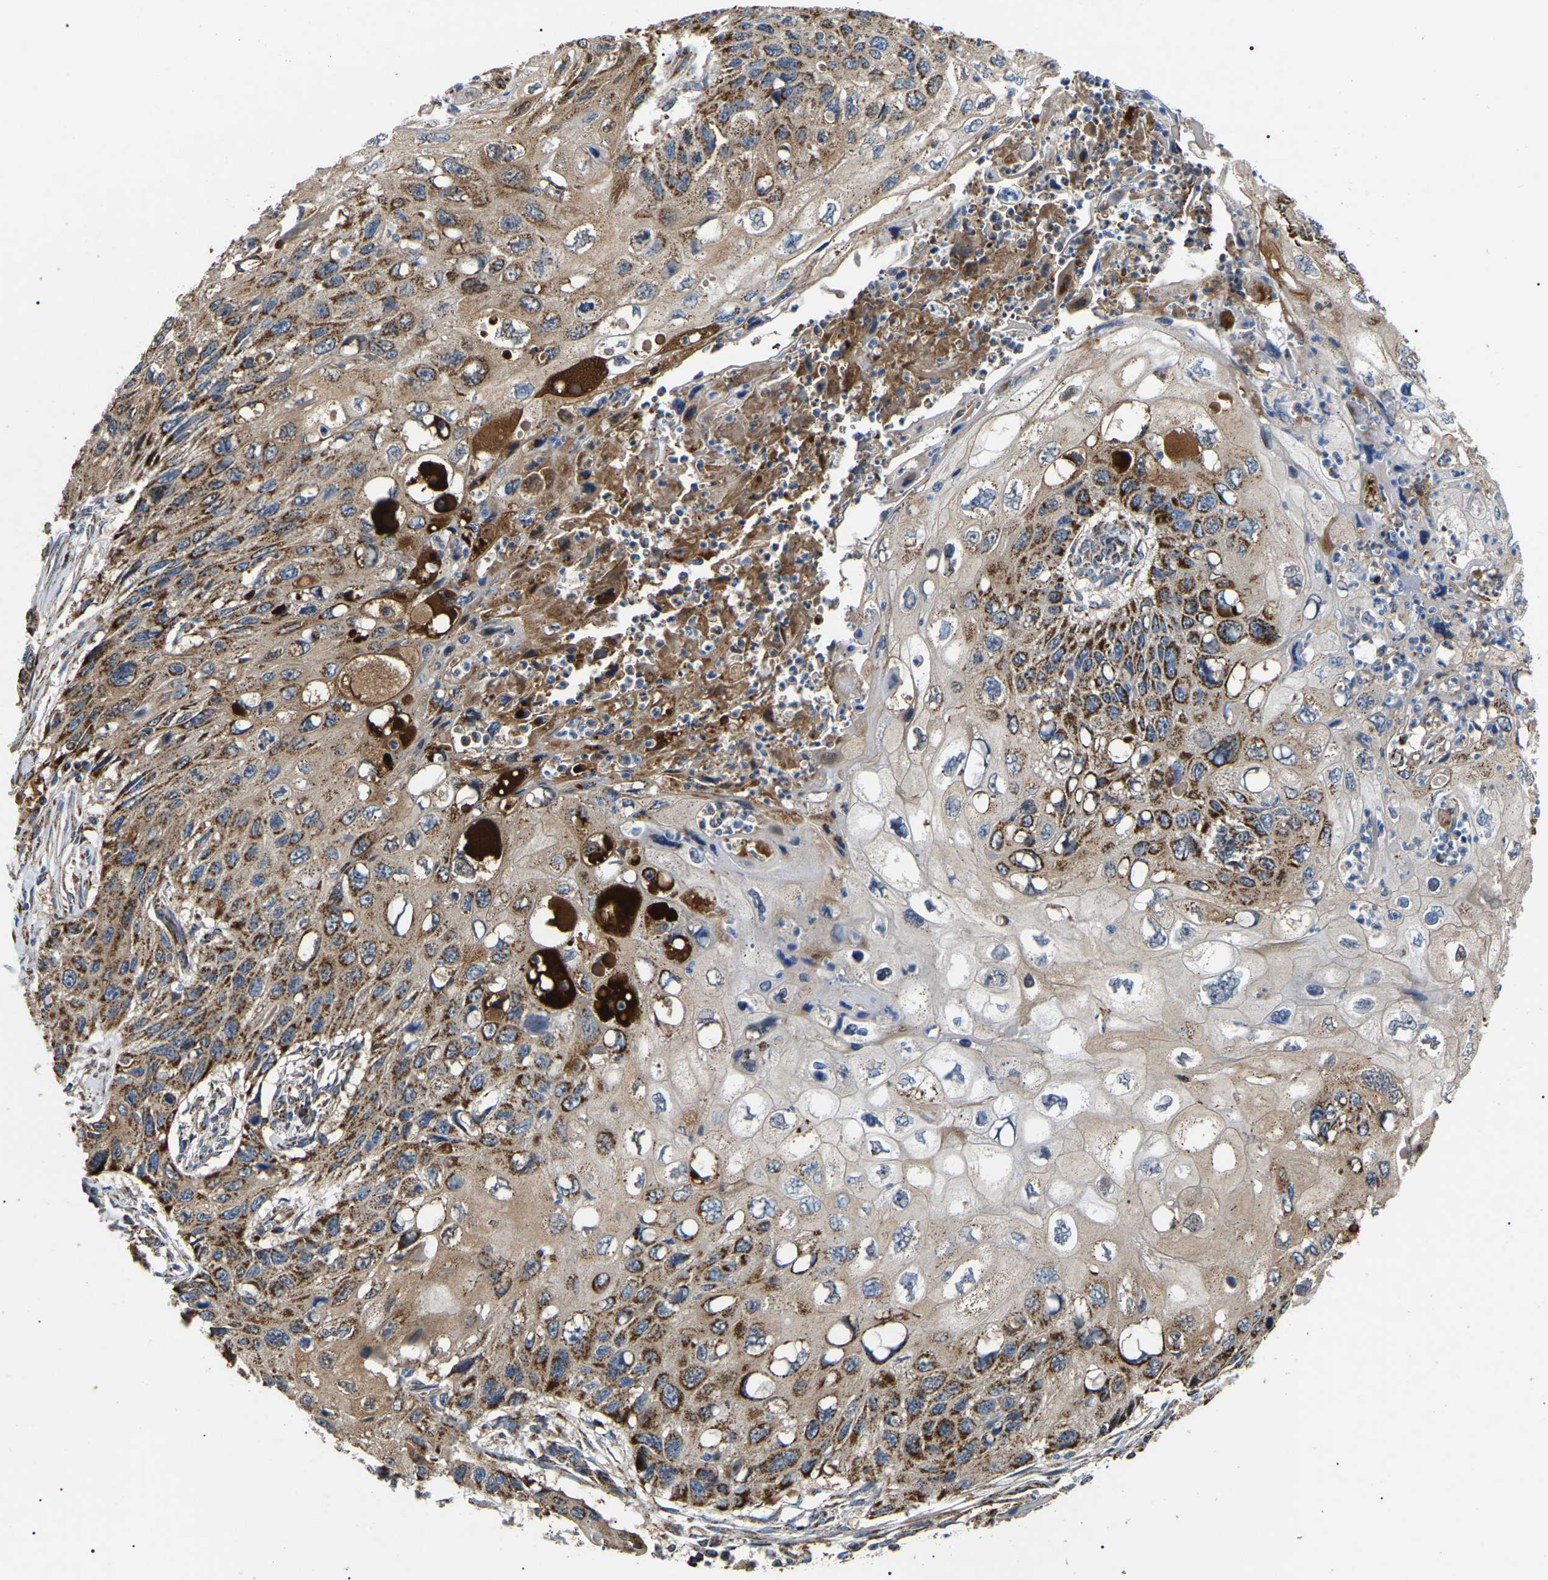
{"staining": {"intensity": "moderate", "quantity": ">75%", "location": "cytoplasmic/membranous"}, "tissue": "cervical cancer", "cell_type": "Tumor cells", "image_type": "cancer", "snomed": [{"axis": "morphology", "description": "Squamous cell carcinoma, NOS"}, {"axis": "topography", "description": "Cervix"}], "caption": "Protein staining of cervical cancer (squamous cell carcinoma) tissue demonstrates moderate cytoplasmic/membranous positivity in about >75% of tumor cells. (DAB (3,3'-diaminobenzidine) IHC with brightfield microscopy, high magnification).", "gene": "PPM1E", "patient": {"sex": "female", "age": 70}}